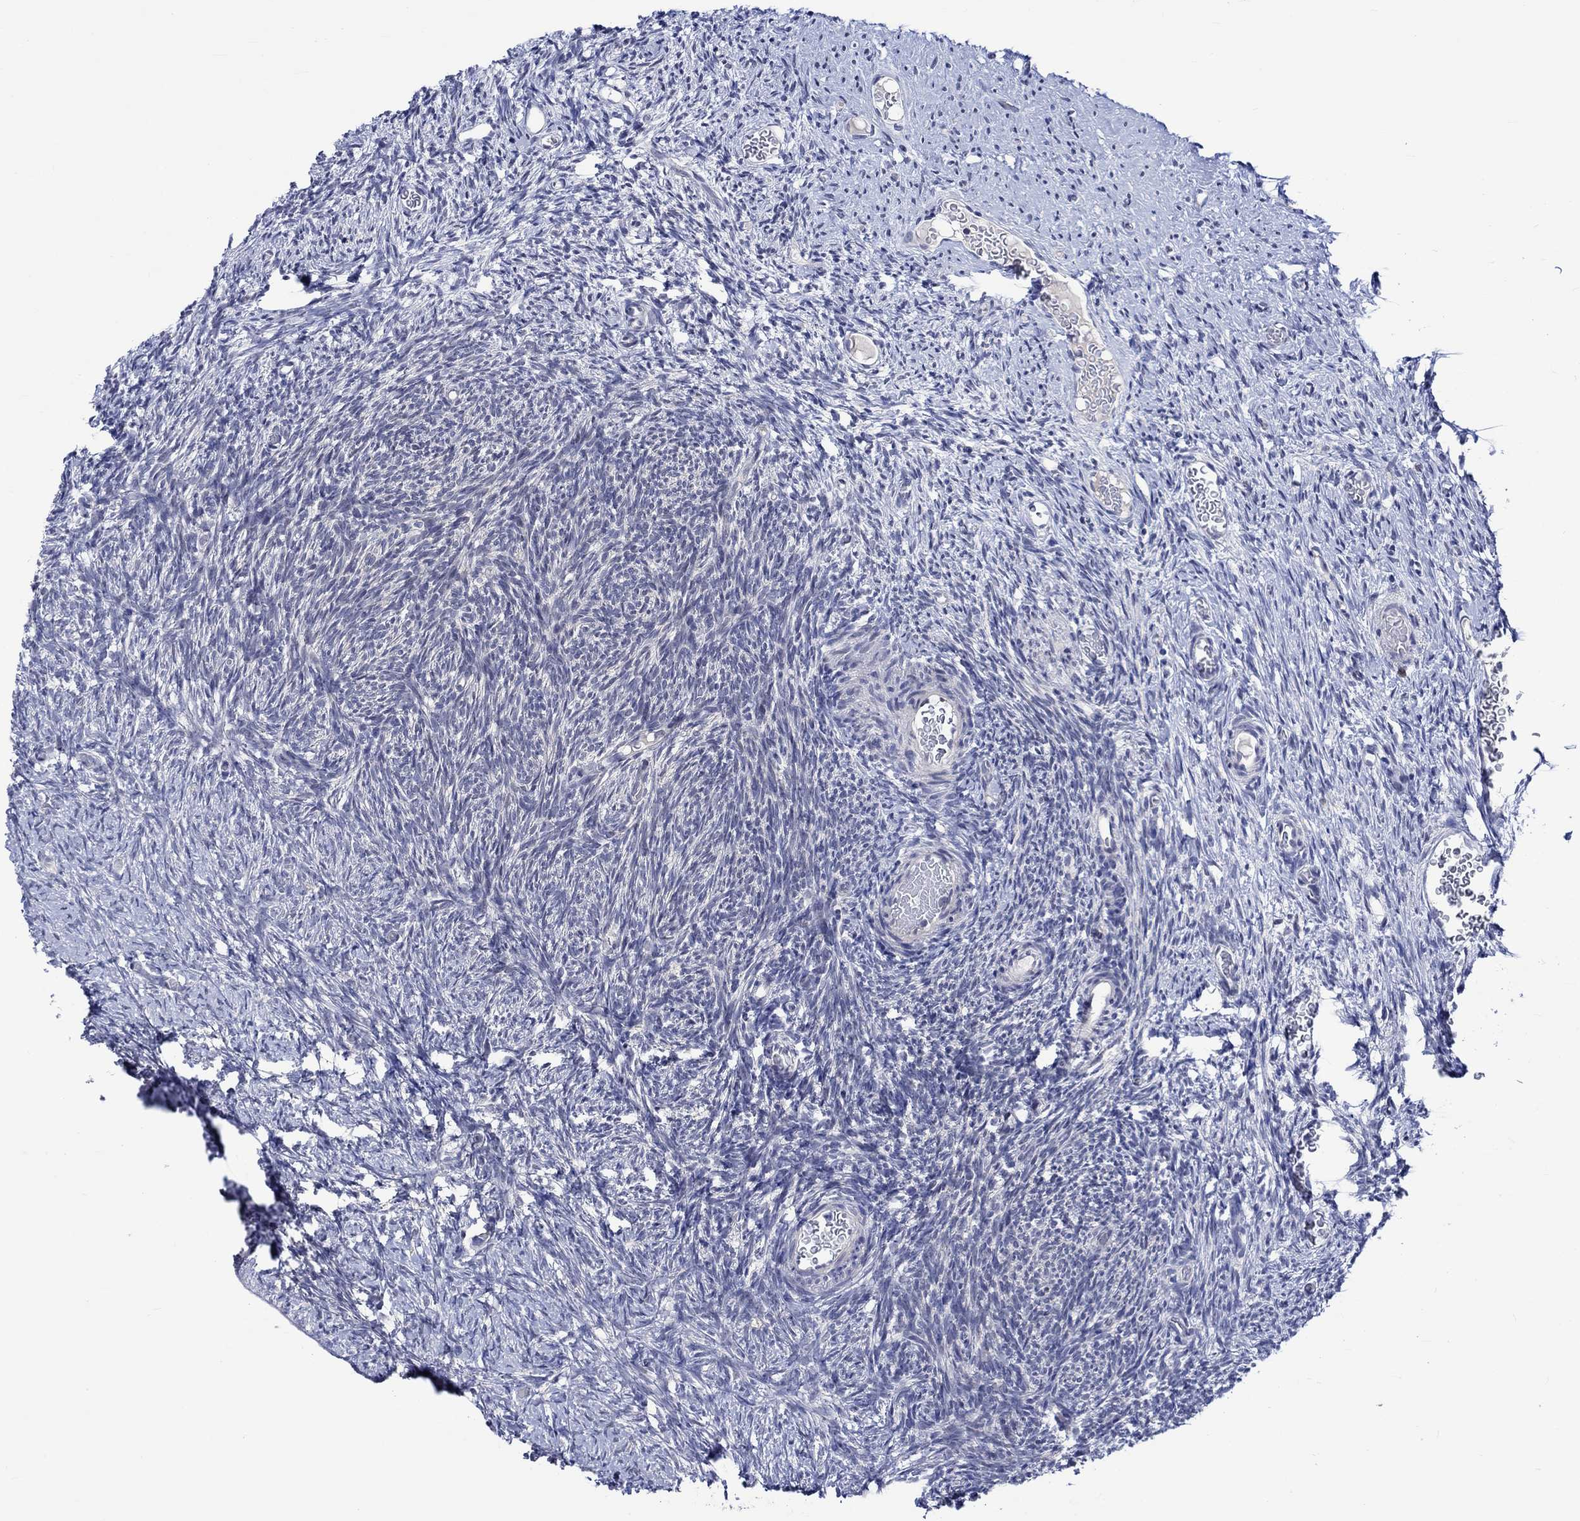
{"staining": {"intensity": "weak", "quantity": "25%-75%", "location": "cytoplasmic/membranous"}, "tissue": "ovary", "cell_type": "Follicle cells", "image_type": "normal", "snomed": [{"axis": "morphology", "description": "Normal tissue, NOS"}, {"axis": "topography", "description": "Ovary"}], "caption": "Immunohistochemical staining of normal ovary displays low levels of weak cytoplasmic/membranous expression in about 25%-75% of follicle cells.", "gene": "E2F8", "patient": {"sex": "female", "age": 39}}